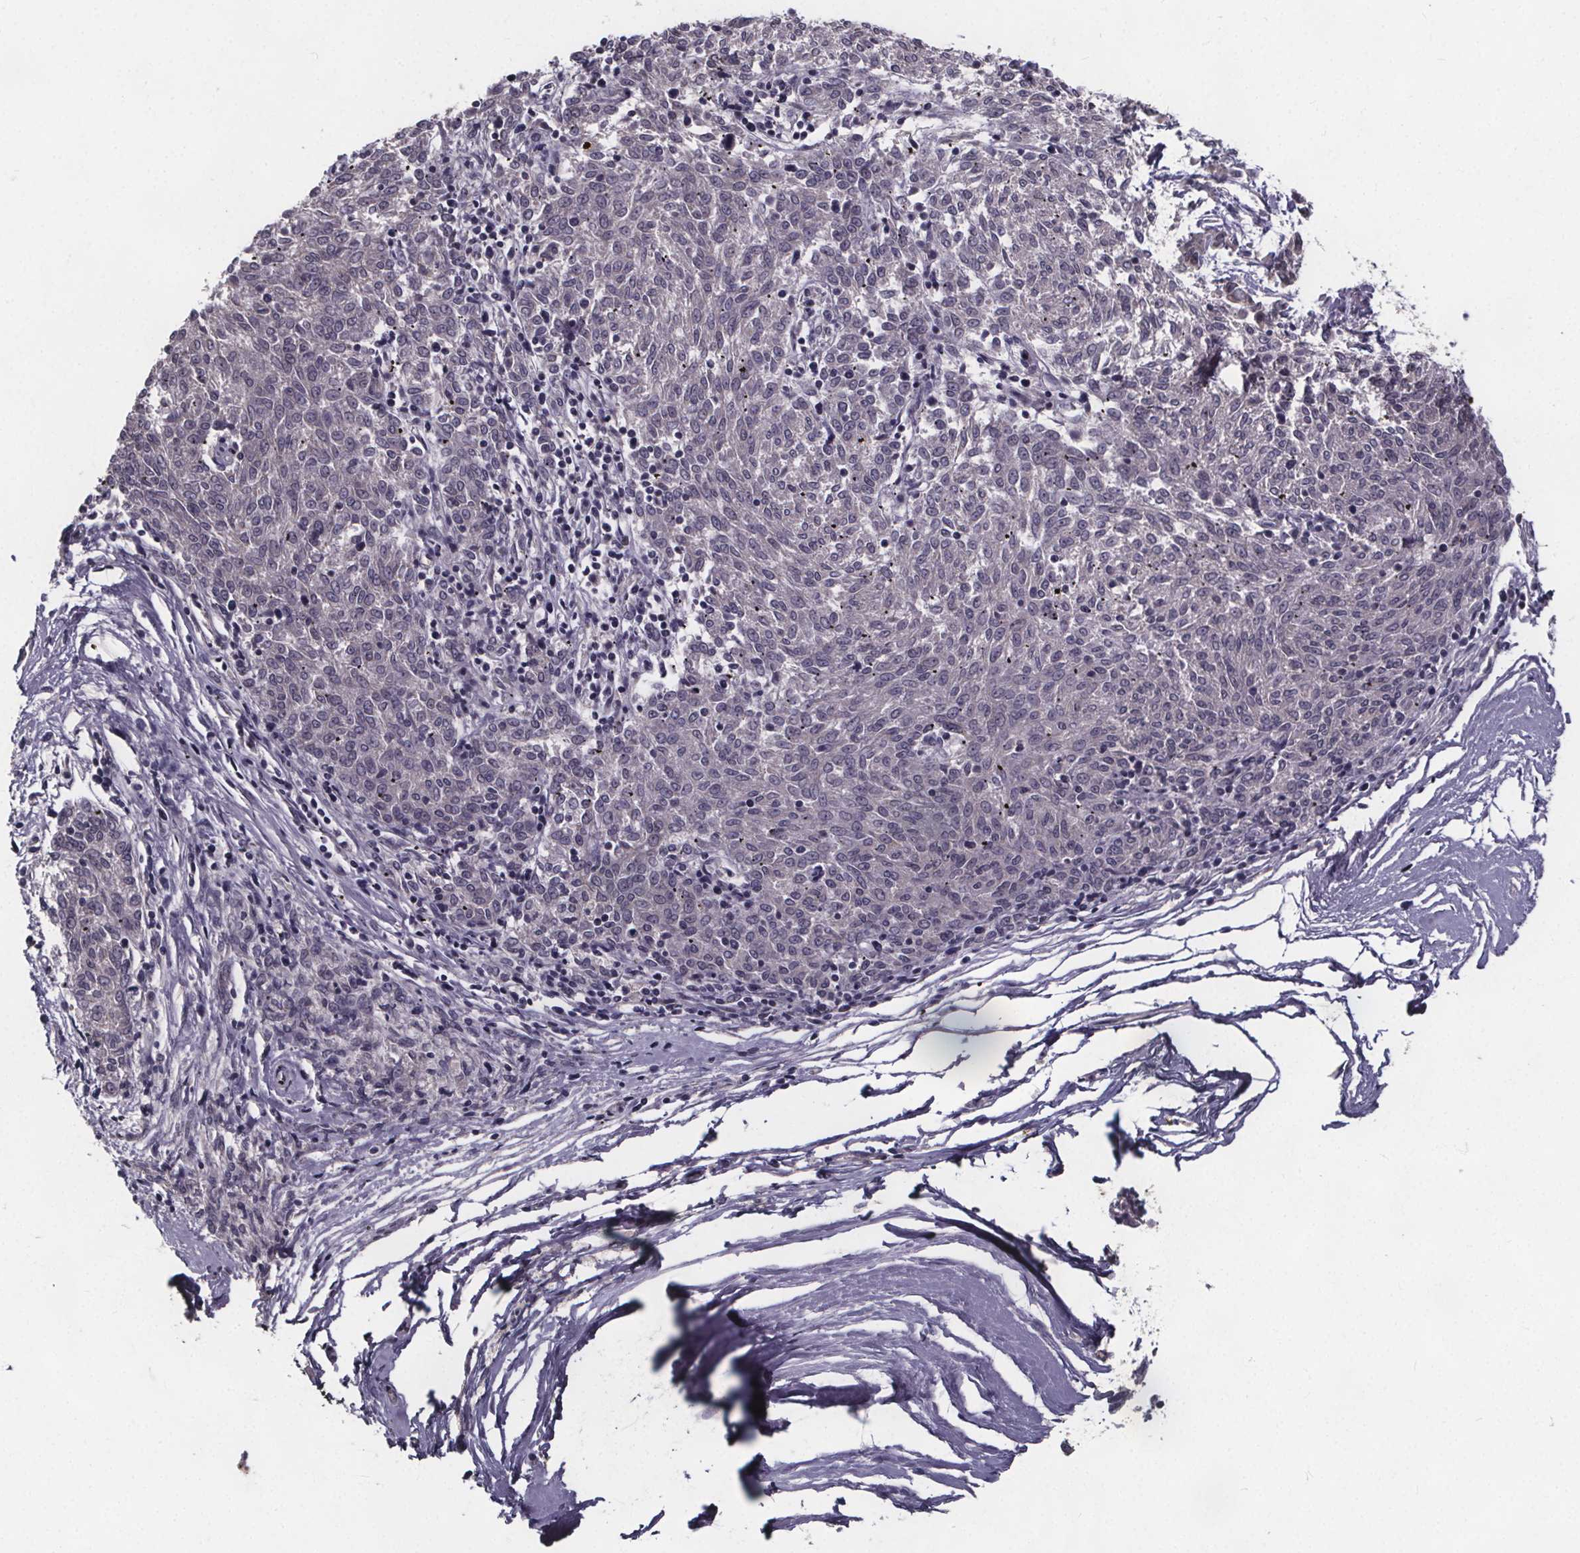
{"staining": {"intensity": "negative", "quantity": "none", "location": "none"}, "tissue": "melanoma", "cell_type": "Tumor cells", "image_type": "cancer", "snomed": [{"axis": "morphology", "description": "Malignant melanoma, NOS"}, {"axis": "topography", "description": "Skin"}], "caption": "Malignant melanoma was stained to show a protein in brown. There is no significant staining in tumor cells.", "gene": "FAM181B", "patient": {"sex": "female", "age": 72}}